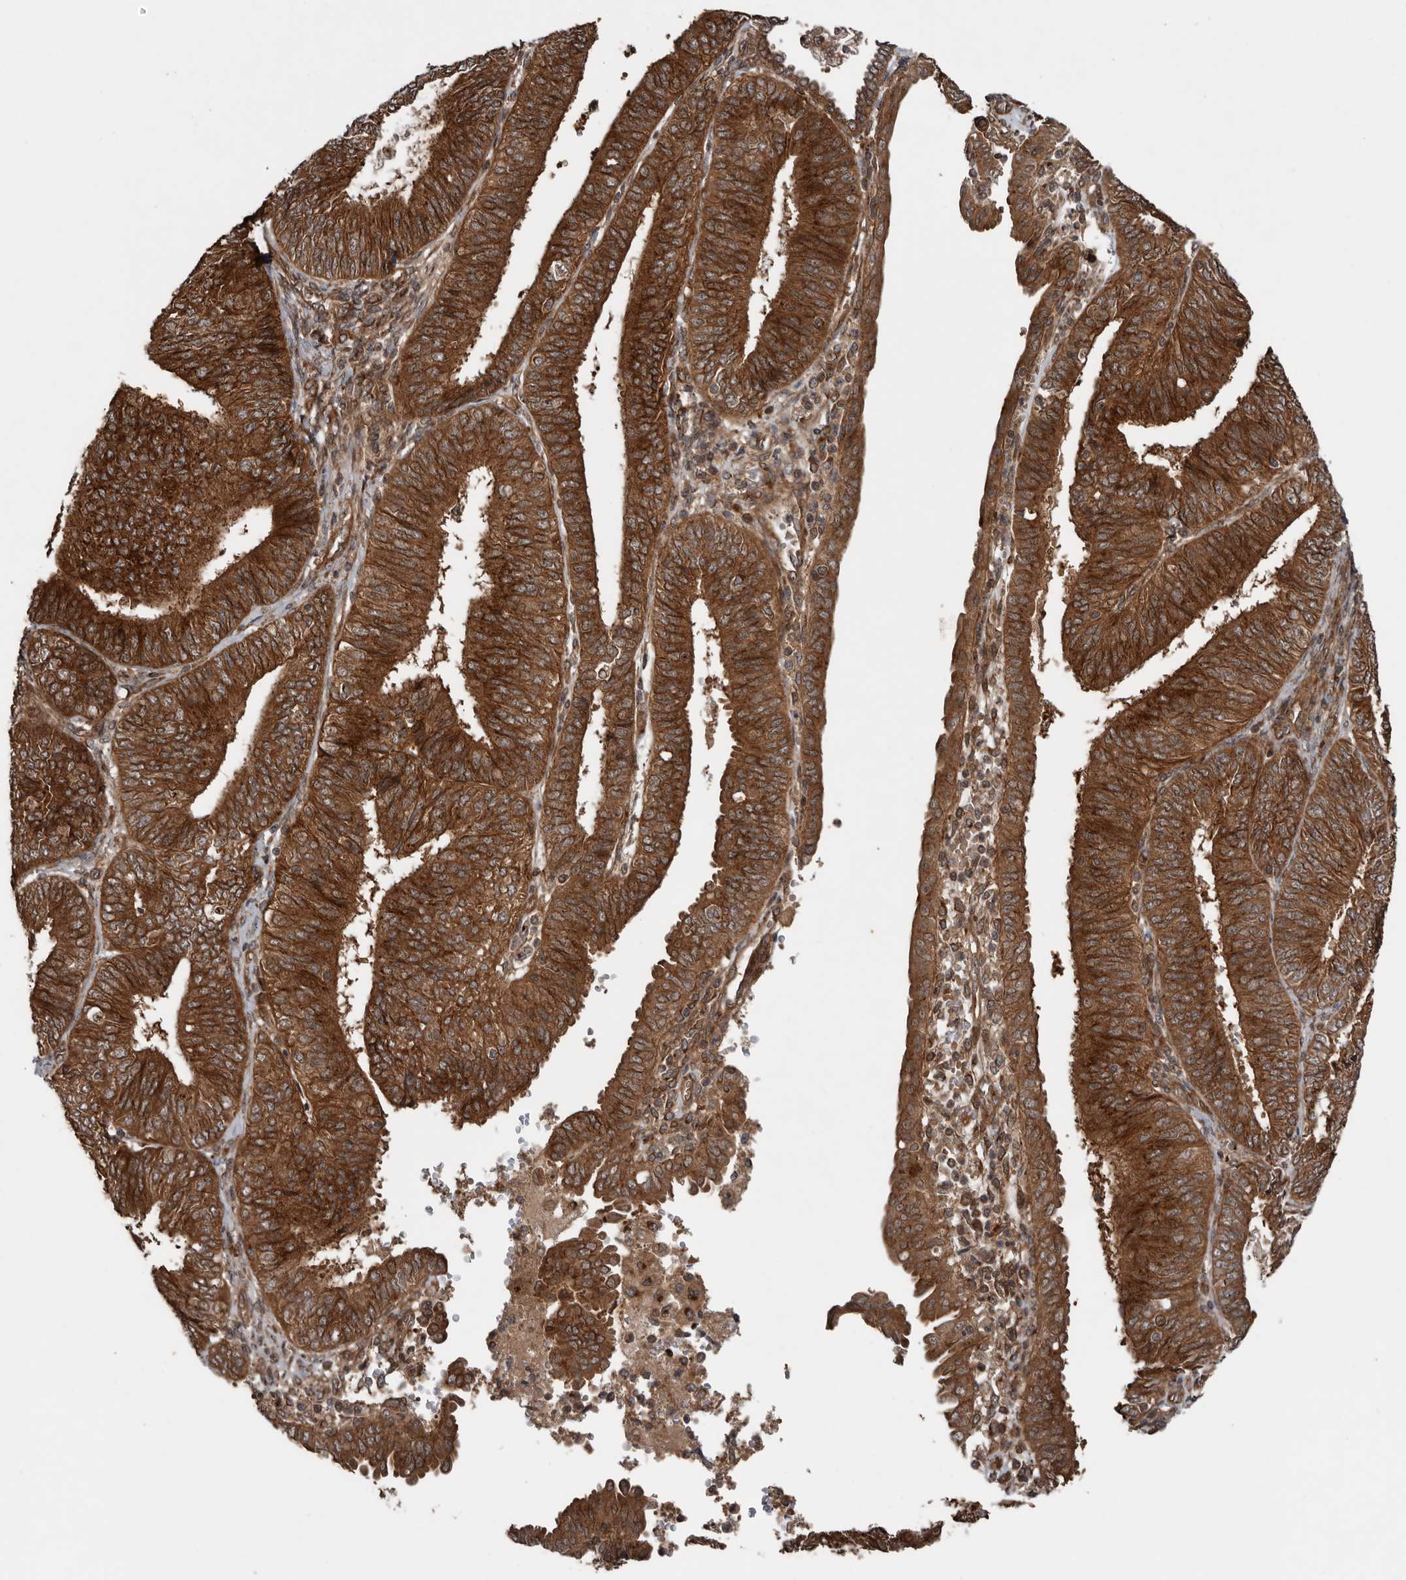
{"staining": {"intensity": "strong", "quantity": ">75%", "location": "cytoplasmic/membranous"}, "tissue": "endometrial cancer", "cell_type": "Tumor cells", "image_type": "cancer", "snomed": [{"axis": "morphology", "description": "Adenocarcinoma, NOS"}, {"axis": "topography", "description": "Endometrium"}], "caption": "Human endometrial cancer (adenocarcinoma) stained with a brown dye demonstrates strong cytoplasmic/membranous positive positivity in about >75% of tumor cells.", "gene": "CCDC190", "patient": {"sex": "female", "age": 58}}